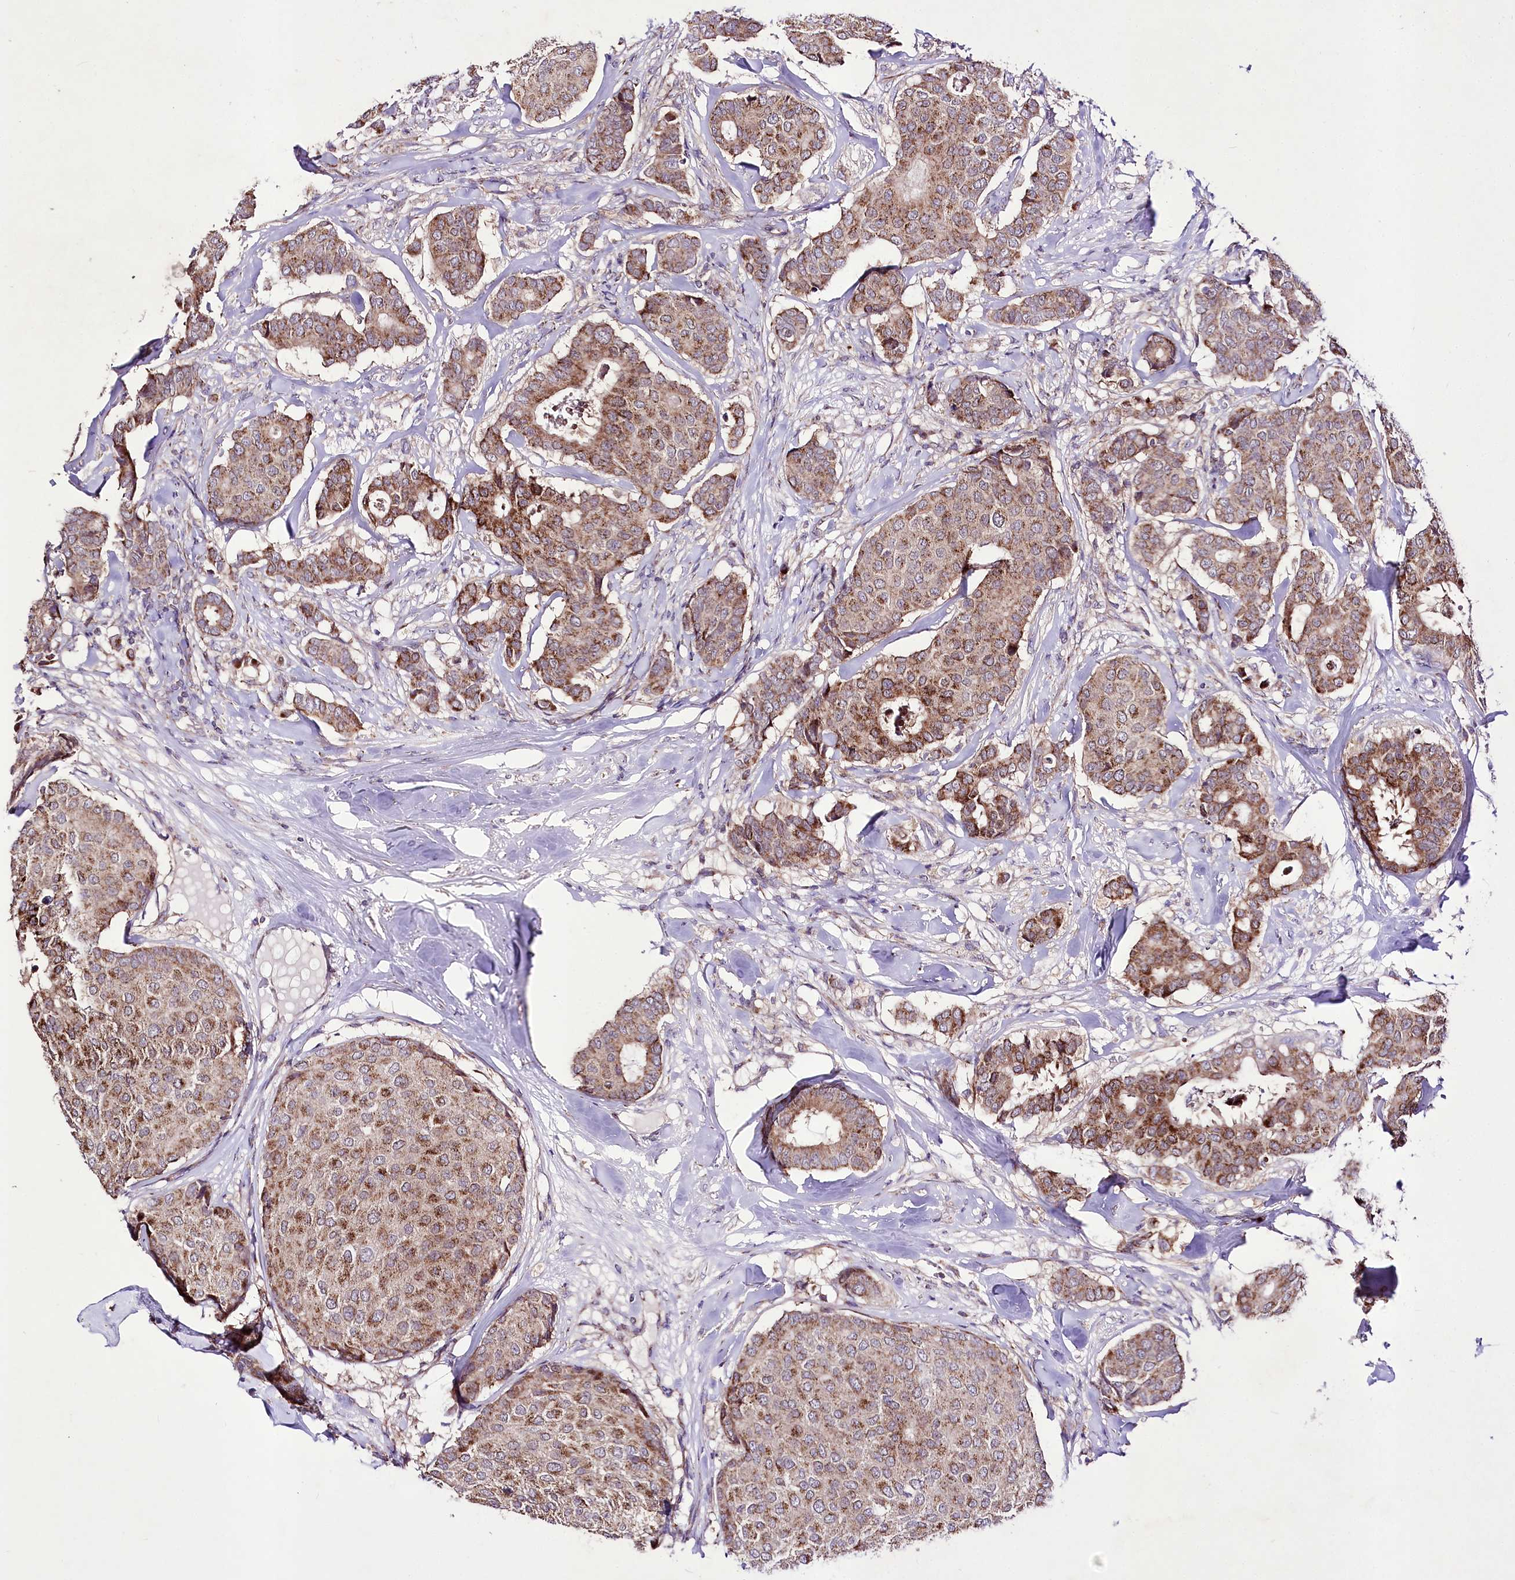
{"staining": {"intensity": "moderate", "quantity": ">75%", "location": "cytoplasmic/membranous"}, "tissue": "breast cancer", "cell_type": "Tumor cells", "image_type": "cancer", "snomed": [{"axis": "morphology", "description": "Duct carcinoma"}, {"axis": "topography", "description": "Breast"}], "caption": "Moderate cytoplasmic/membranous staining for a protein is present in approximately >75% of tumor cells of breast invasive ductal carcinoma using immunohistochemistry.", "gene": "ATE1", "patient": {"sex": "female", "age": 75}}